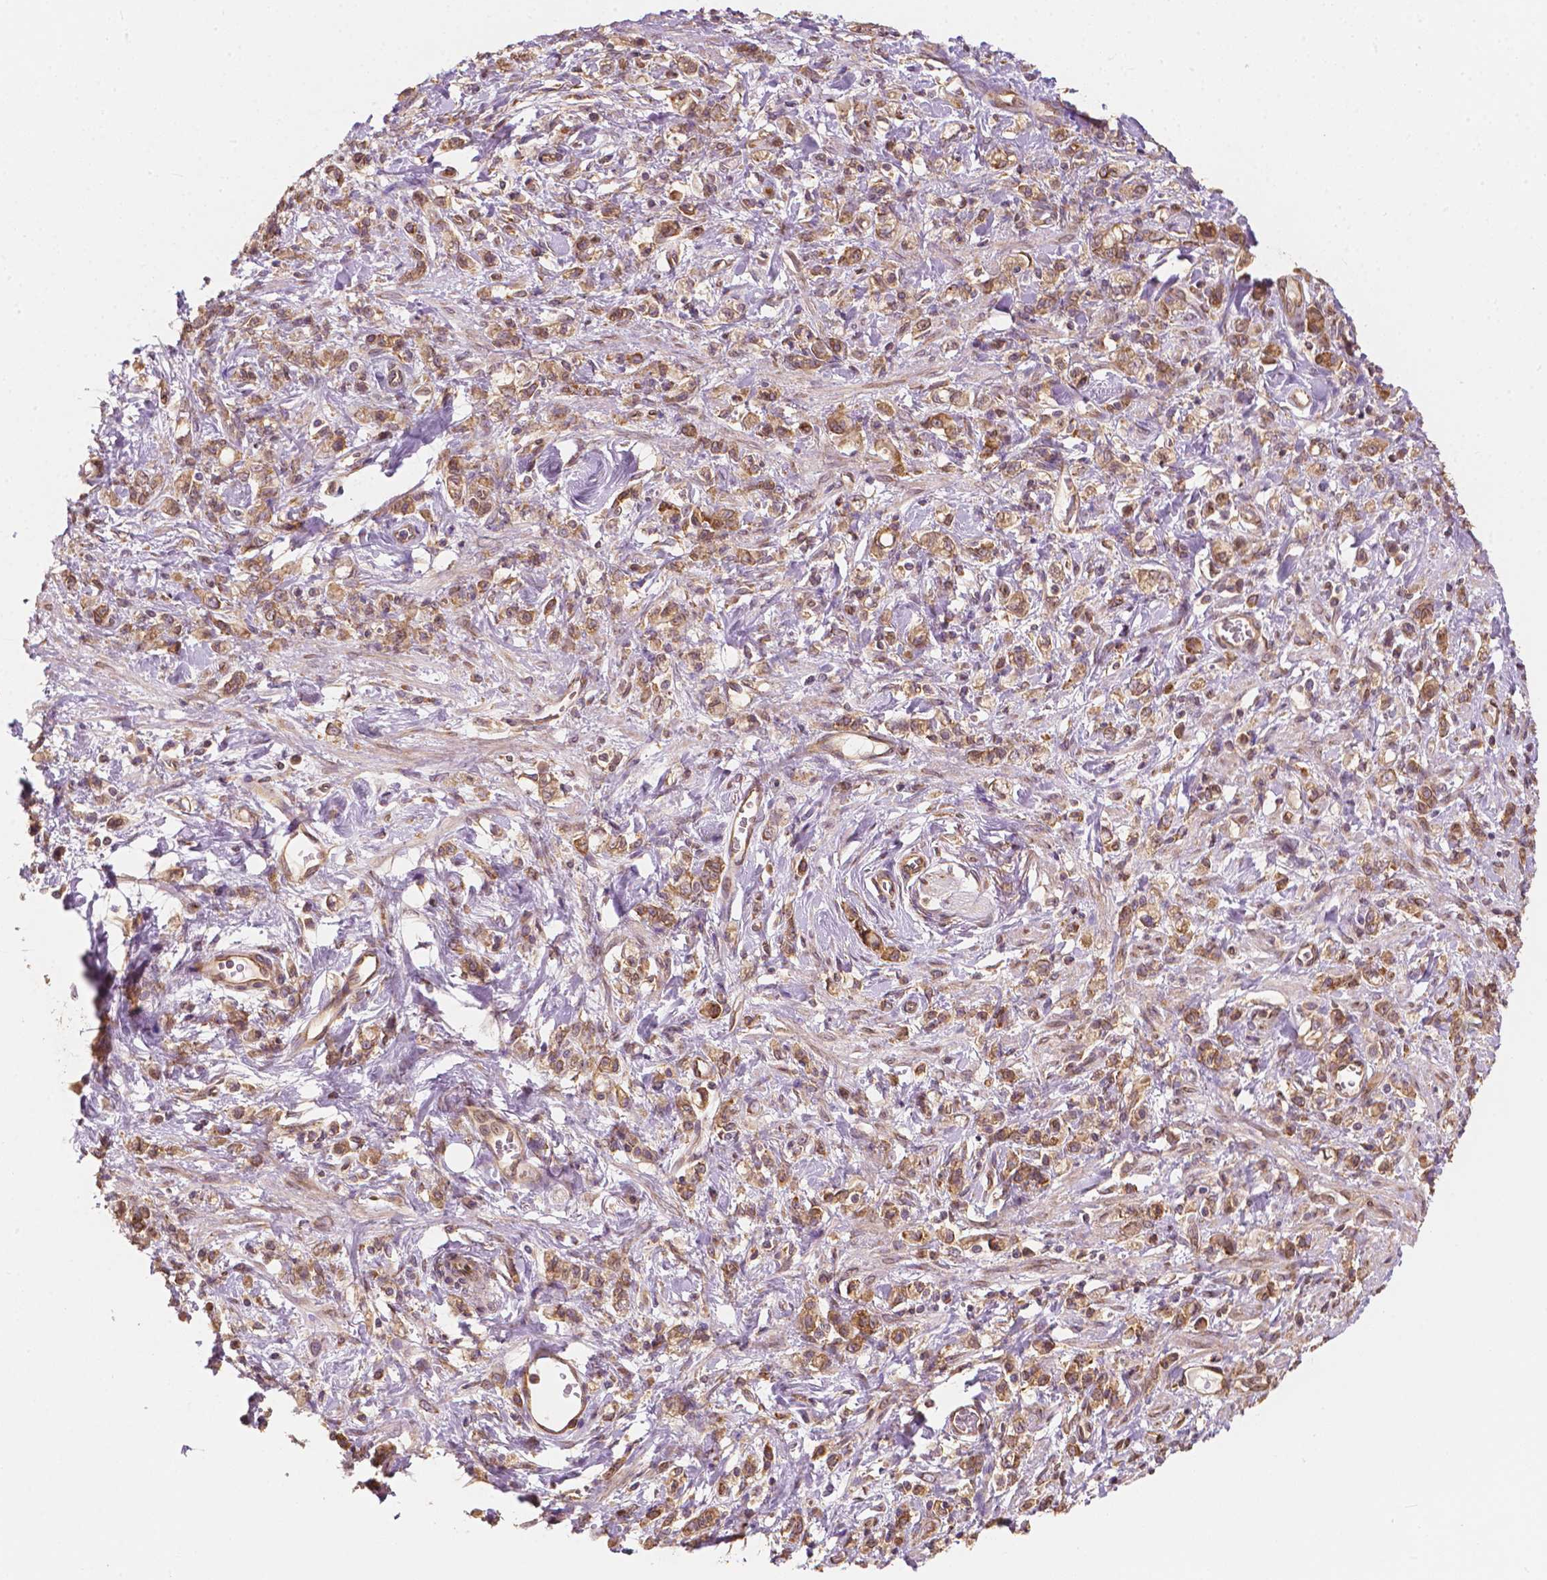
{"staining": {"intensity": "moderate", "quantity": ">75%", "location": "cytoplasmic/membranous"}, "tissue": "stomach cancer", "cell_type": "Tumor cells", "image_type": "cancer", "snomed": [{"axis": "morphology", "description": "Adenocarcinoma, NOS"}, {"axis": "topography", "description": "Stomach"}], "caption": "High-power microscopy captured an IHC histopathology image of stomach cancer, revealing moderate cytoplasmic/membranous positivity in approximately >75% of tumor cells.", "gene": "G3BP1", "patient": {"sex": "male", "age": 77}}